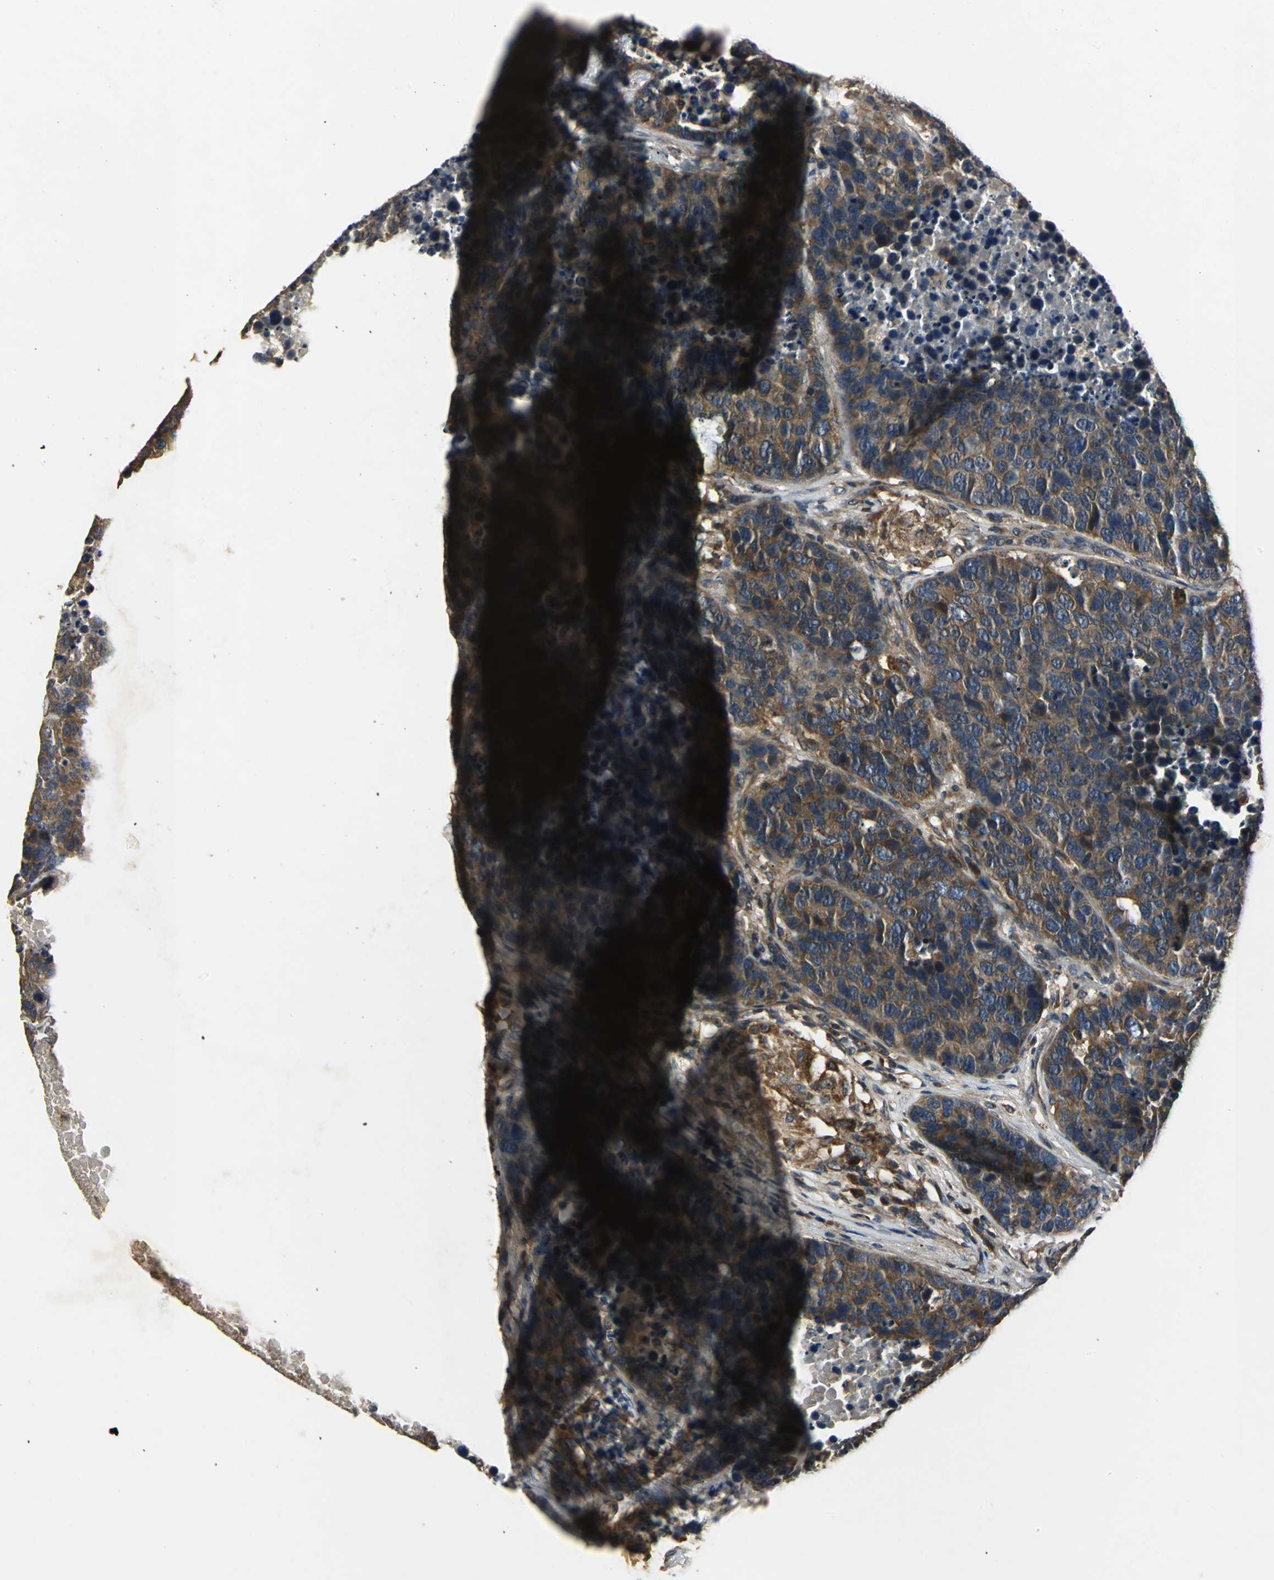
{"staining": {"intensity": "moderate", "quantity": ">75%", "location": "cytoplasmic/membranous"}, "tissue": "carcinoid", "cell_type": "Tumor cells", "image_type": "cancer", "snomed": [{"axis": "morphology", "description": "Carcinoid, malignant, NOS"}, {"axis": "topography", "description": "Lung"}], "caption": "Tumor cells reveal medium levels of moderate cytoplasmic/membranous staining in approximately >75% of cells in carcinoid.", "gene": "IRF3", "patient": {"sex": "male", "age": 60}}